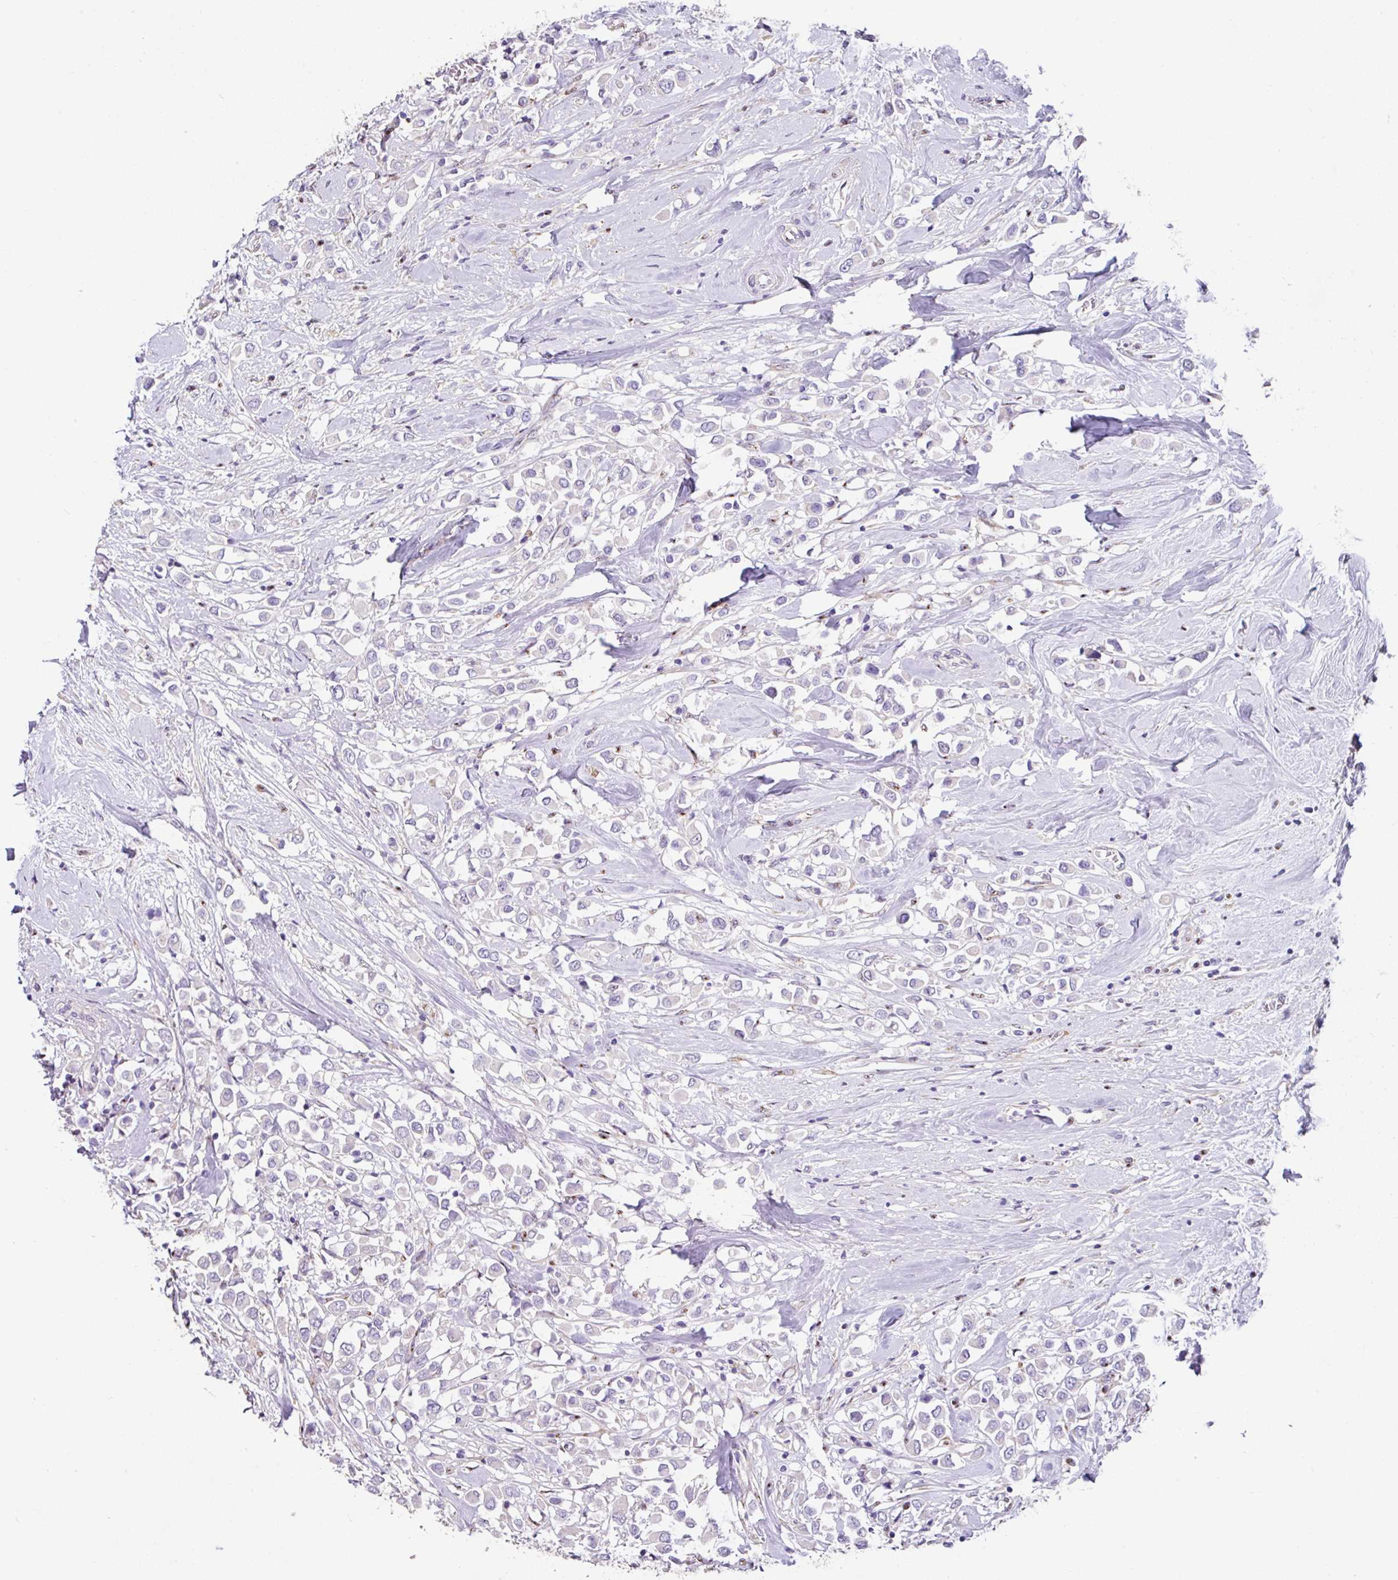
{"staining": {"intensity": "negative", "quantity": "none", "location": "none"}, "tissue": "breast cancer", "cell_type": "Tumor cells", "image_type": "cancer", "snomed": [{"axis": "morphology", "description": "Duct carcinoma"}, {"axis": "topography", "description": "Breast"}], "caption": "Immunohistochemistry (IHC) histopathology image of human breast cancer (invasive ductal carcinoma) stained for a protein (brown), which displays no expression in tumor cells. The staining was performed using DAB (3,3'-diaminobenzidine) to visualize the protein expression in brown, while the nuclei were stained in blue with hematoxylin (Magnification: 20x).", "gene": "ZG16", "patient": {"sex": "female", "age": 61}}